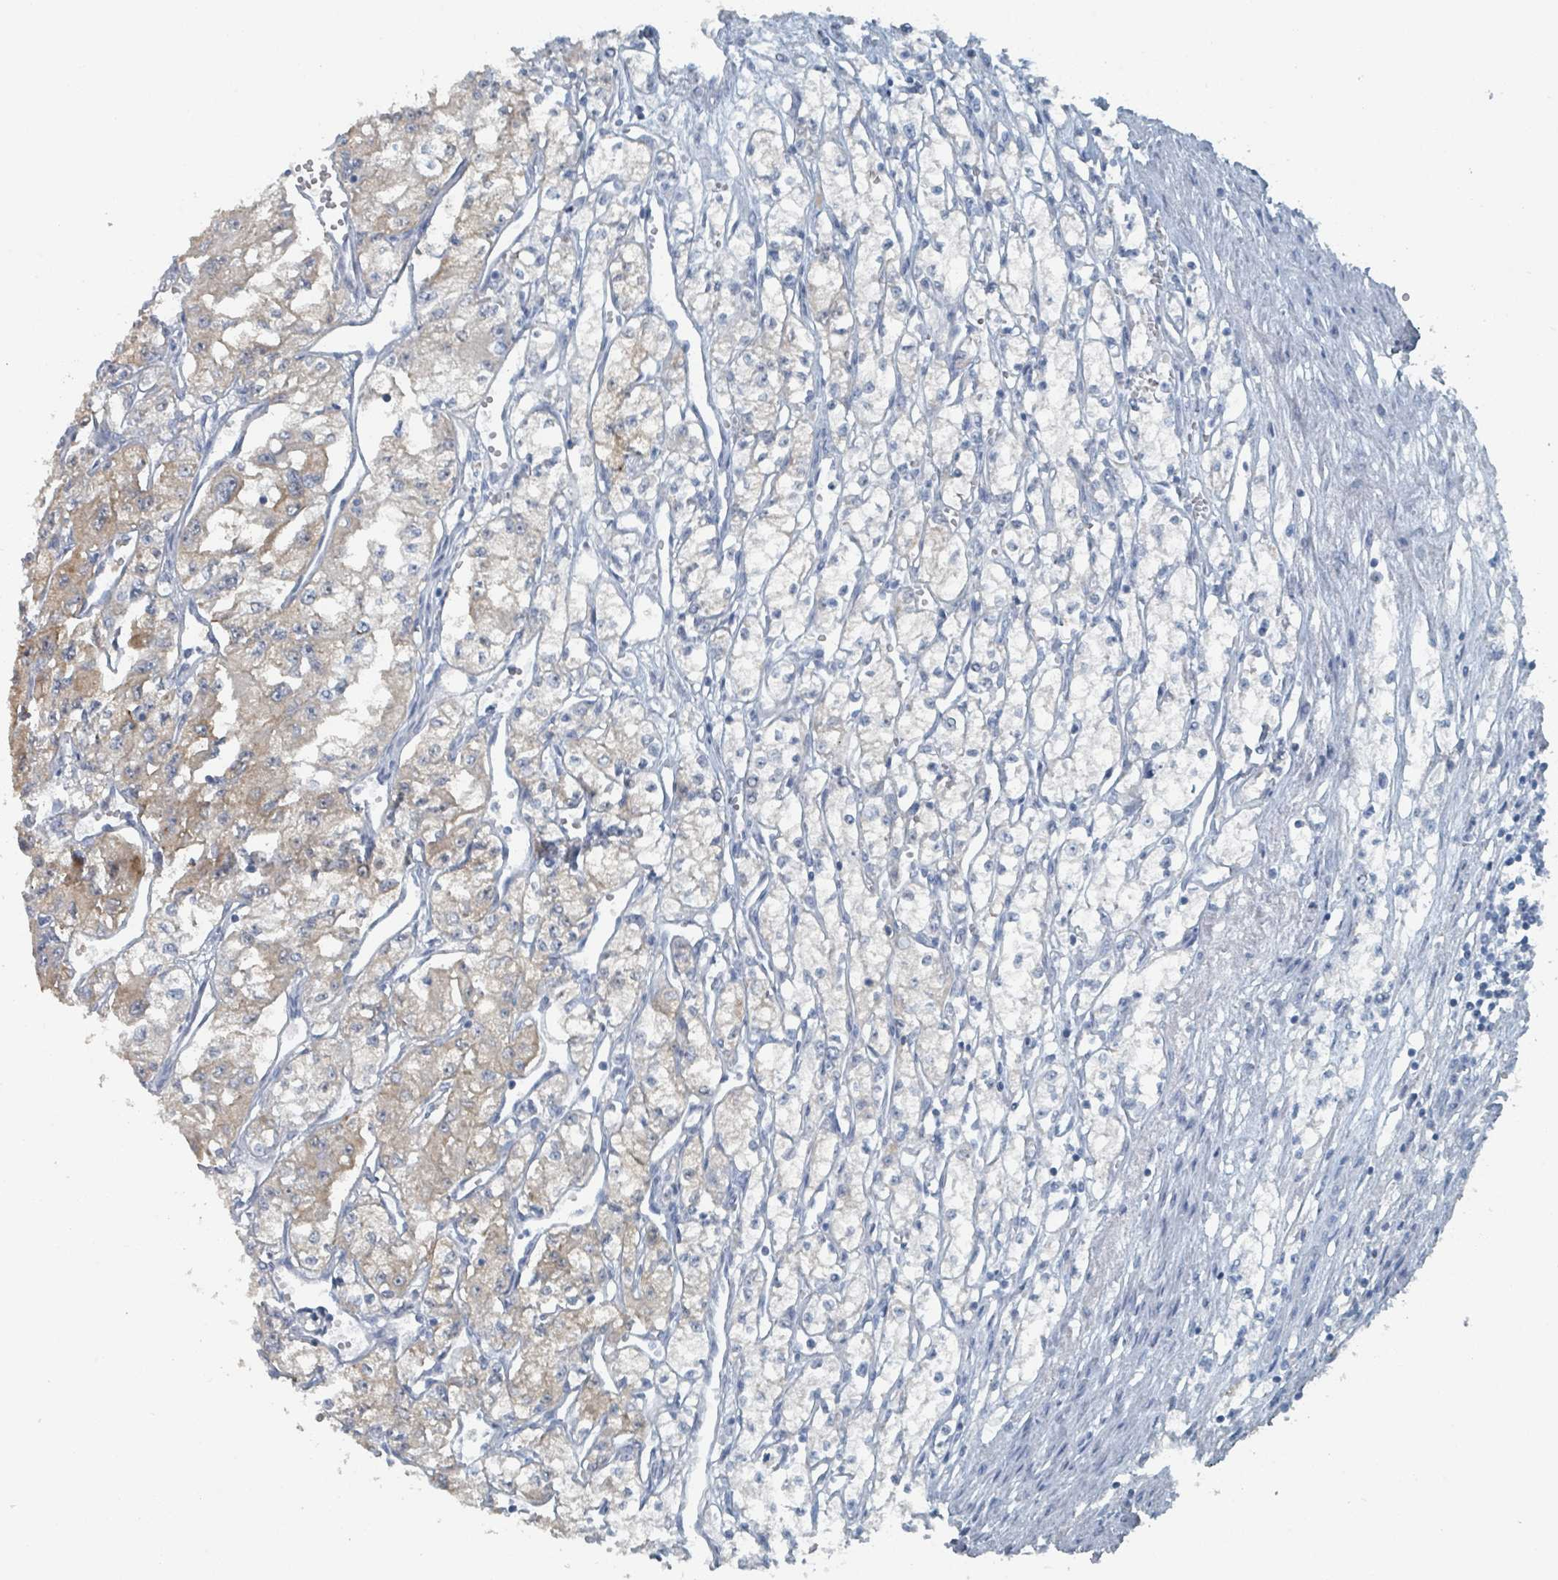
{"staining": {"intensity": "weak", "quantity": "<25%", "location": "cytoplasmic/membranous"}, "tissue": "renal cancer", "cell_type": "Tumor cells", "image_type": "cancer", "snomed": [{"axis": "morphology", "description": "Adenocarcinoma, NOS"}, {"axis": "topography", "description": "Kidney"}], "caption": "This micrograph is of renal cancer (adenocarcinoma) stained with IHC to label a protein in brown with the nuclei are counter-stained blue. There is no positivity in tumor cells. The staining is performed using DAB brown chromogen with nuclei counter-stained in using hematoxylin.", "gene": "GAMT", "patient": {"sex": "male", "age": 59}}